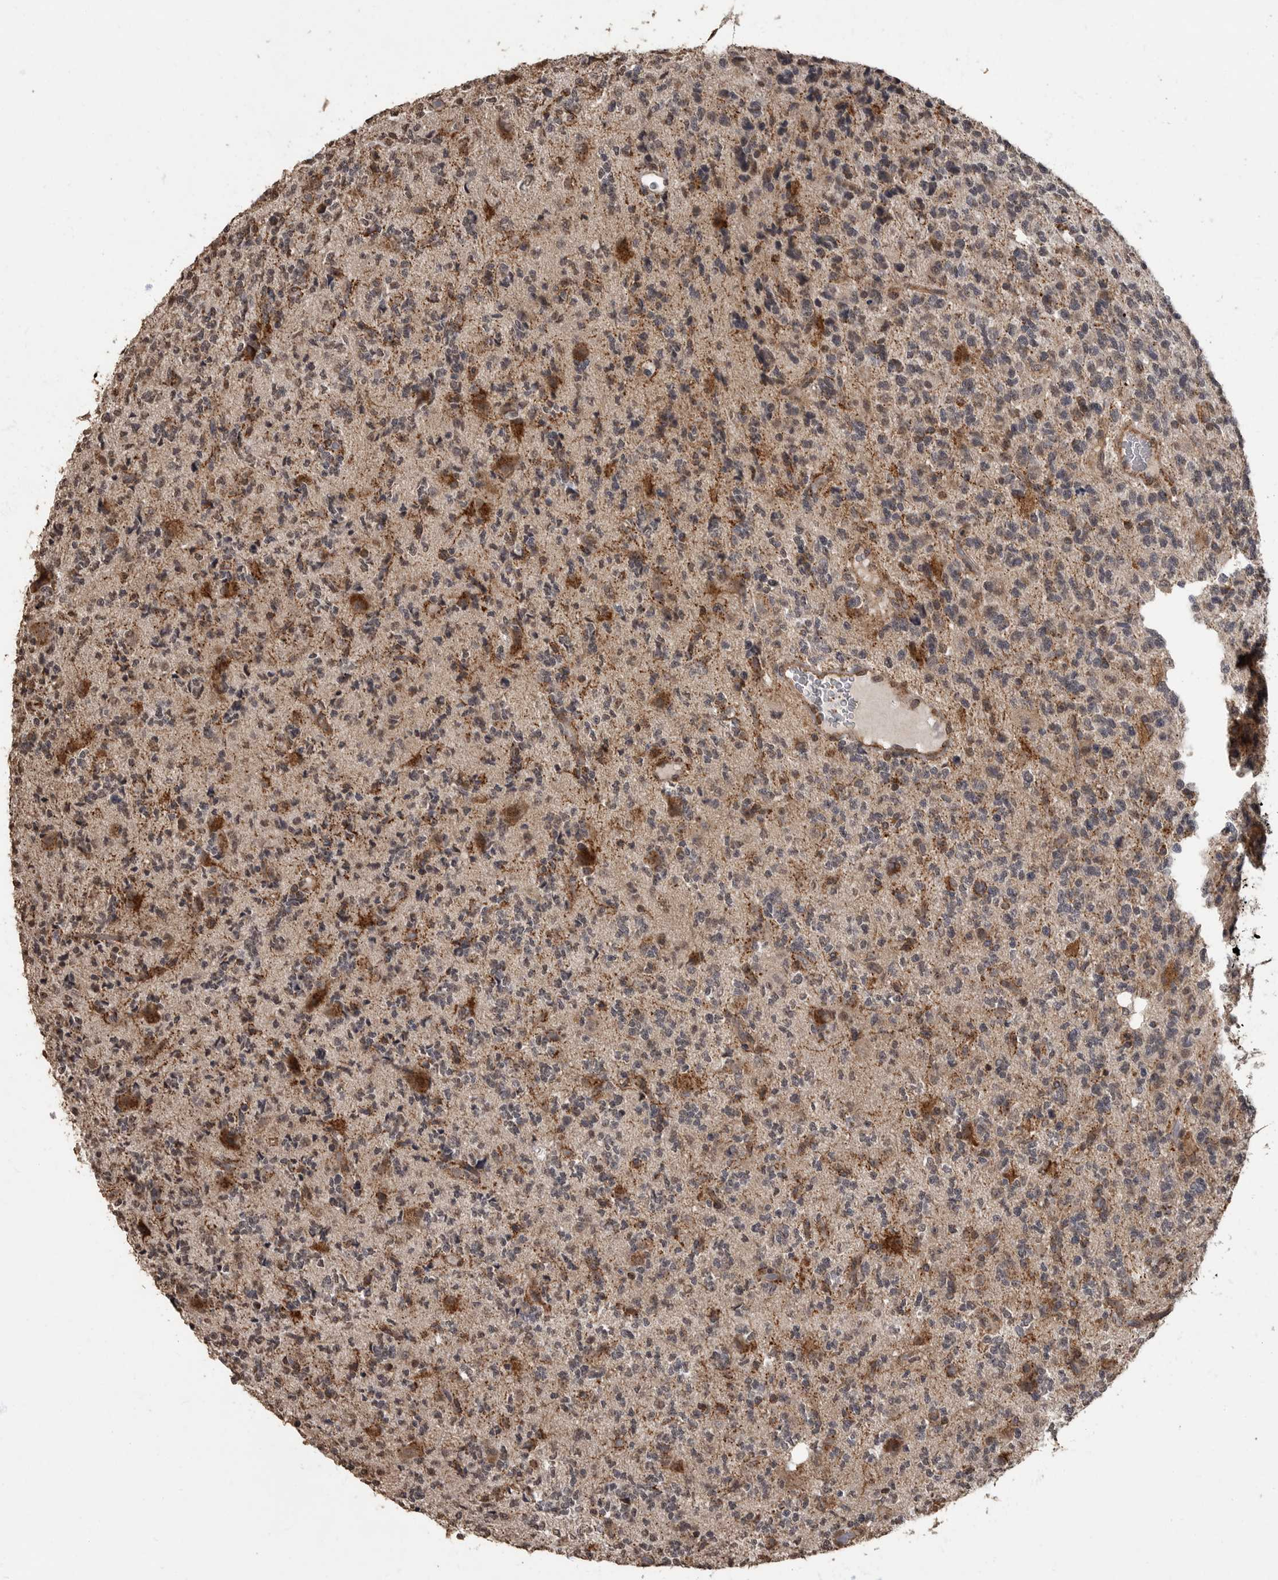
{"staining": {"intensity": "moderate", "quantity": "<25%", "location": "cytoplasmic/membranous"}, "tissue": "glioma", "cell_type": "Tumor cells", "image_type": "cancer", "snomed": [{"axis": "morphology", "description": "Glioma, malignant, High grade"}, {"axis": "topography", "description": "Brain"}], "caption": "Glioma stained with DAB IHC displays low levels of moderate cytoplasmic/membranous expression in about <25% of tumor cells.", "gene": "MAFG", "patient": {"sex": "female", "age": 62}}